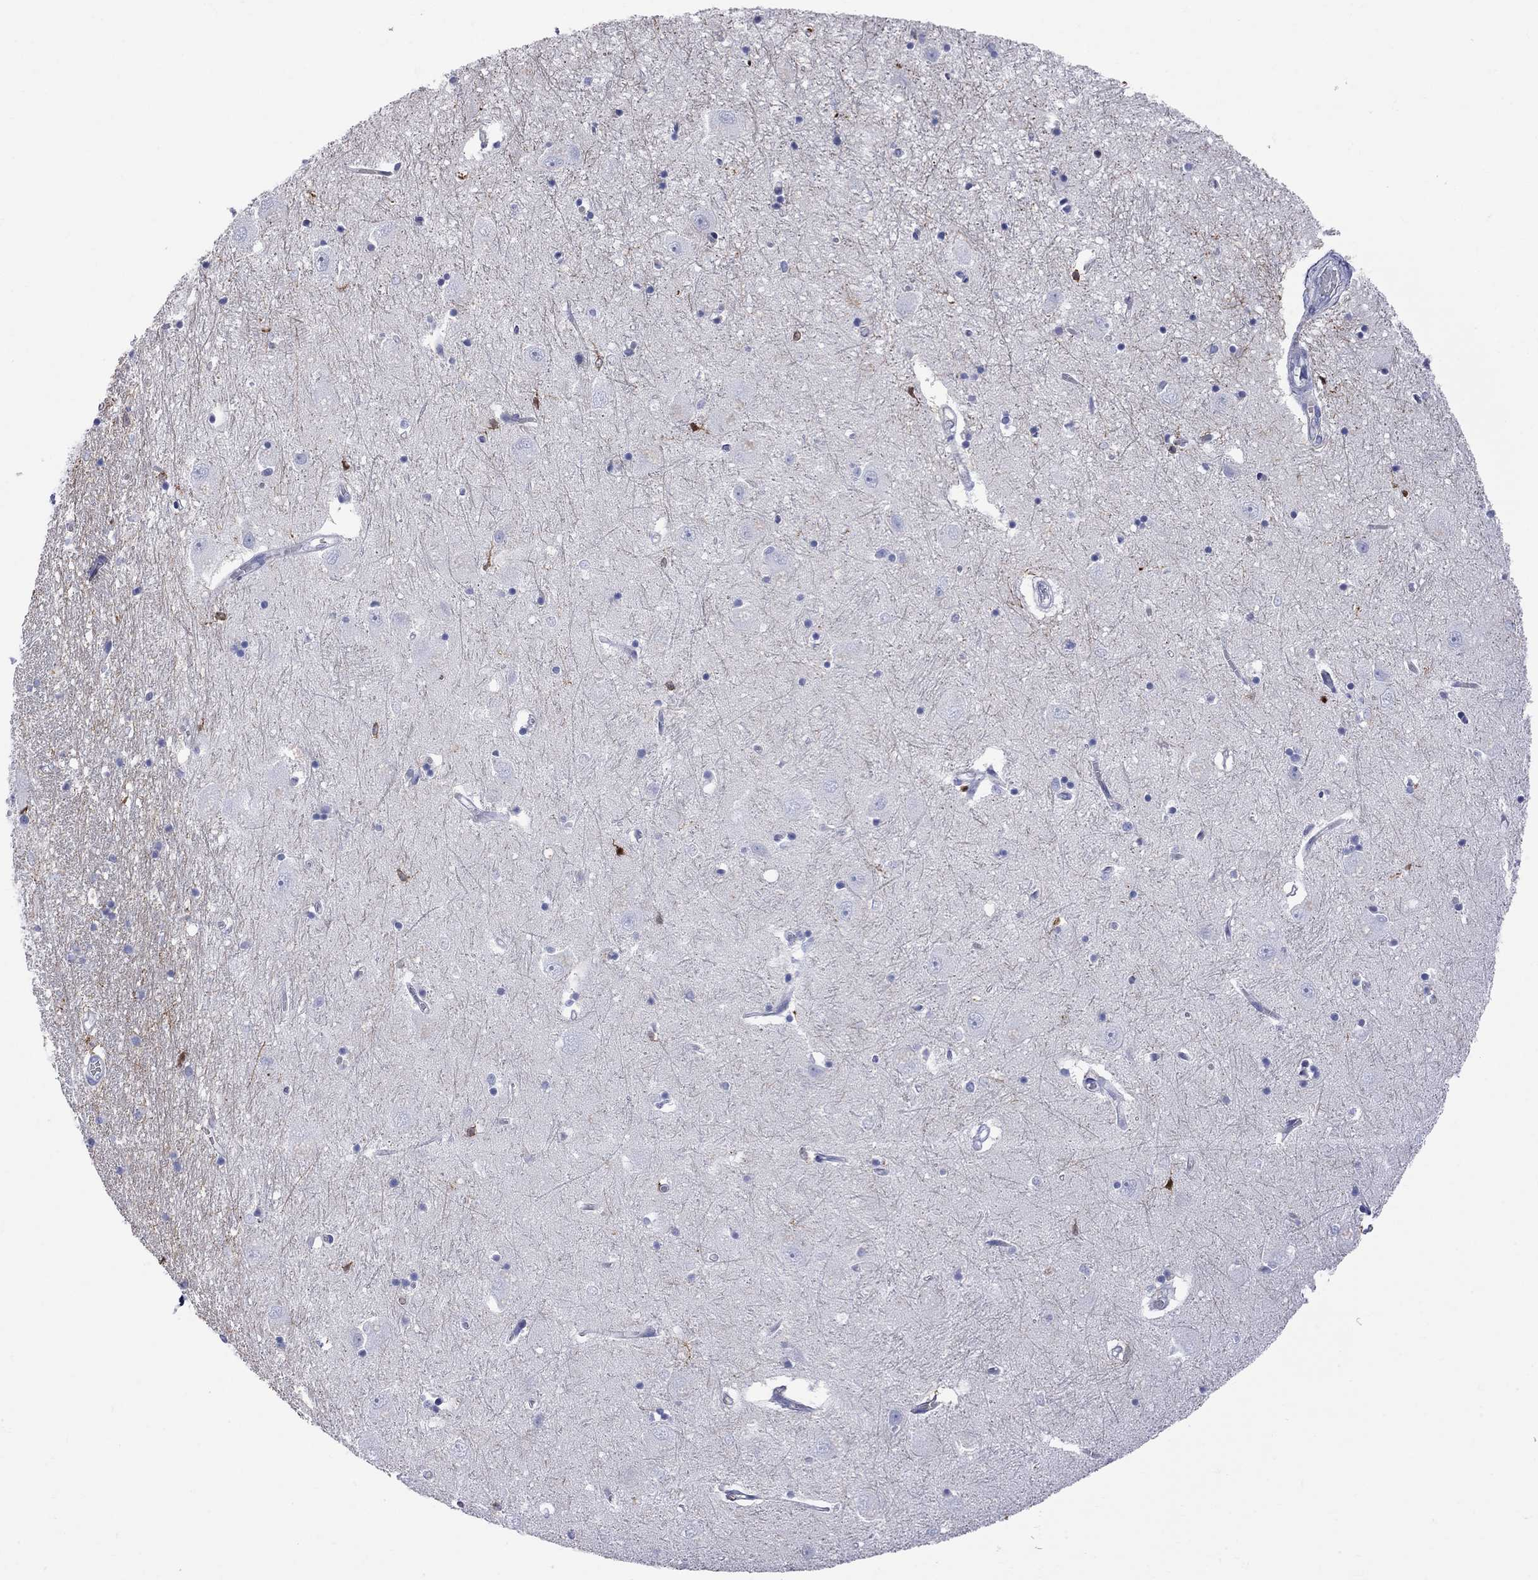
{"staining": {"intensity": "strong", "quantity": "<25%", "location": "cytoplasmic/membranous"}, "tissue": "caudate", "cell_type": "Glial cells", "image_type": "normal", "snomed": [{"axis": "morphology", "description": "Normal tissue, NOS"}, {"axis": "topography", "description": "Lateral ventricle wall"}], "caption": "DAB immunohistochemical staining of normal human caudate reveals strong cytoplasmic/membranous protein positivity in about <25% of glial cells.", "gene": "ABI3", "patient": {"sex": "male", "age": 54}}